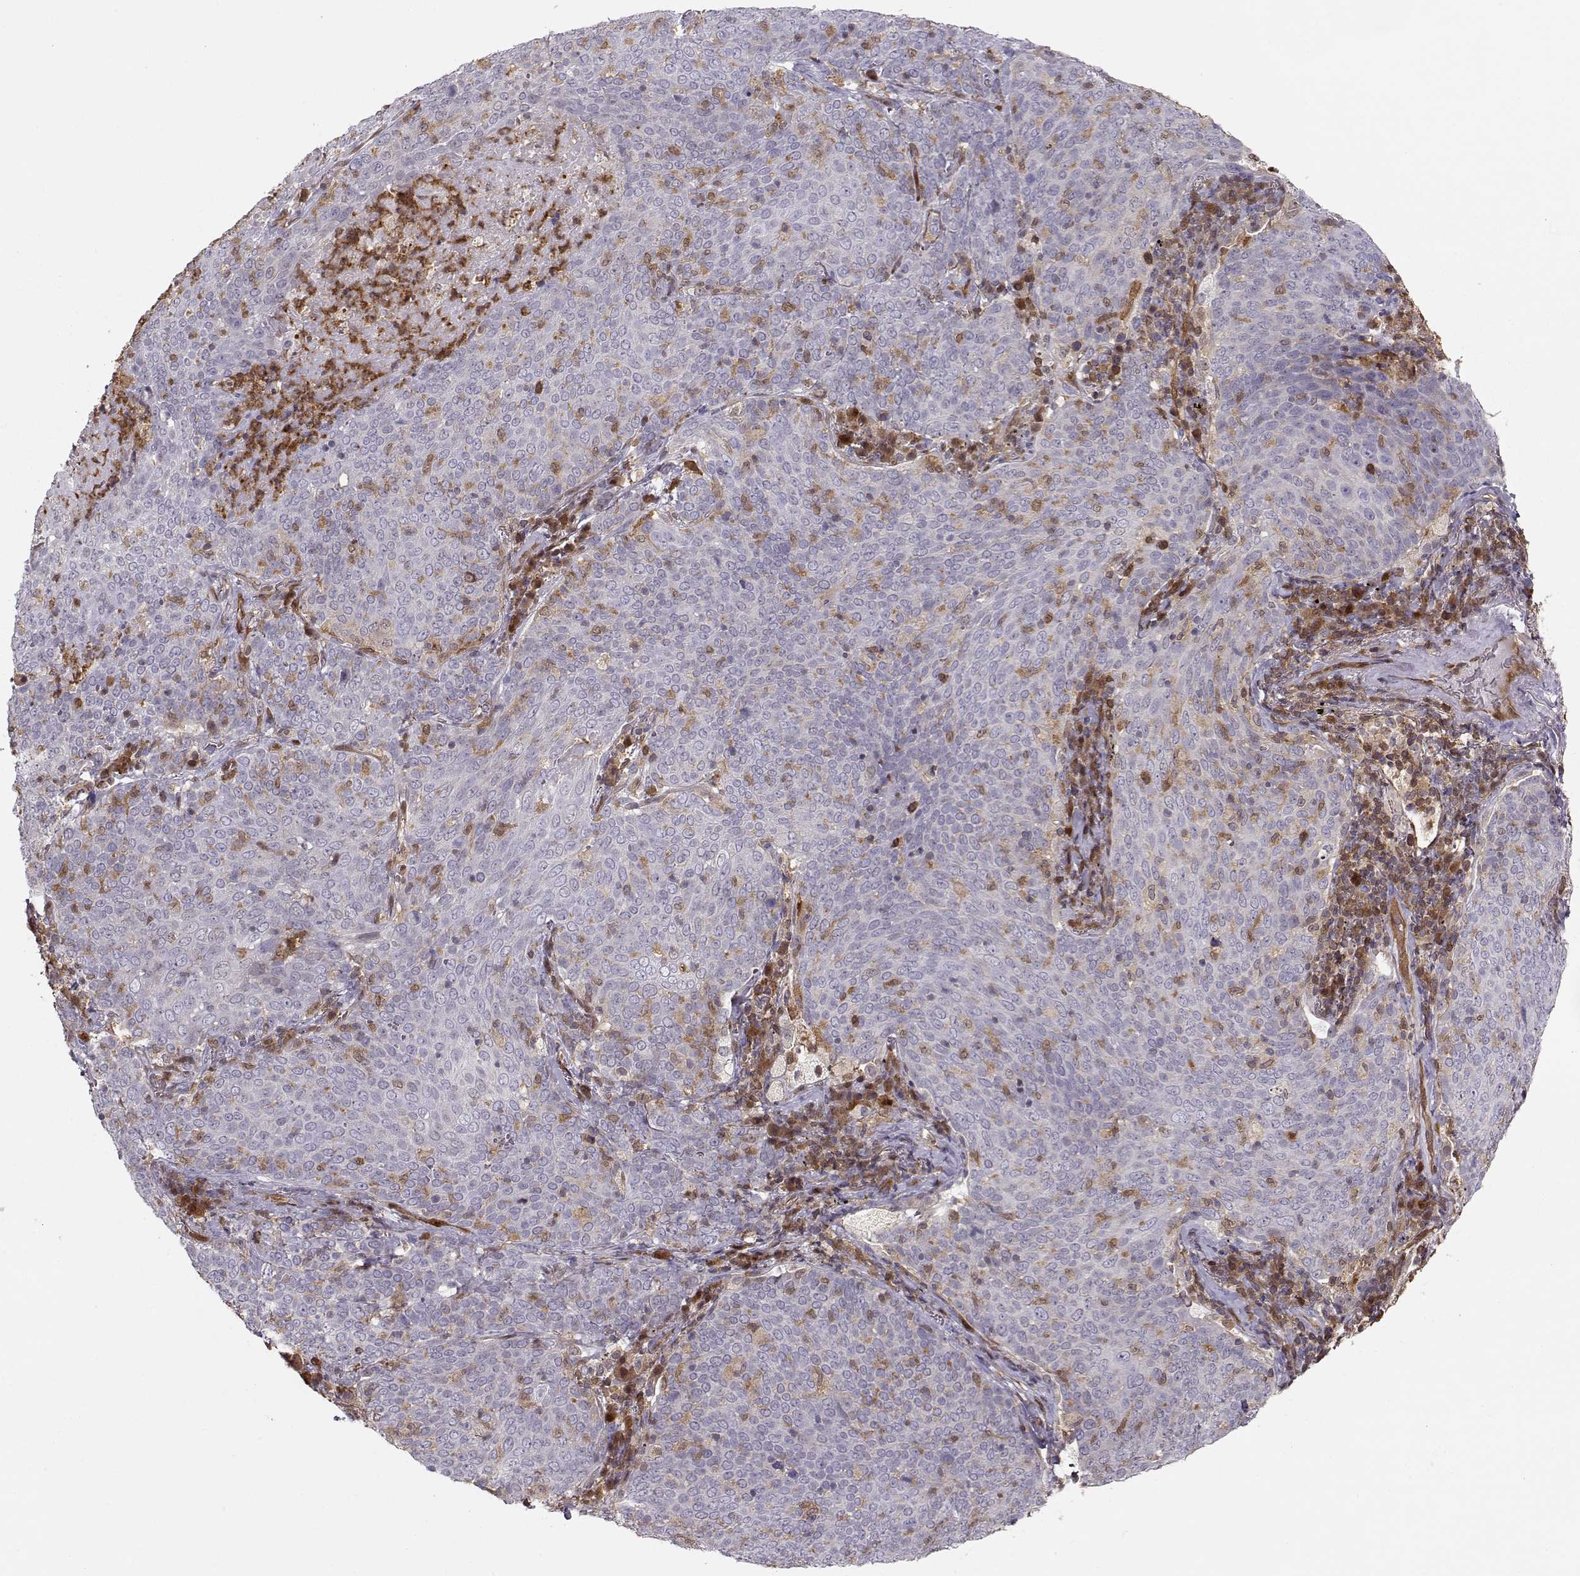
{"staining": {"intensity": "negative", "quantity": "none", "location": "none"}, "tissue": "lung cancer", "cell_type": "Tumor cells", "image_type": "cancer", "snomed": [{"axis": "morphology", "description": "Squamous cell carcinoma, NOS"}, {"axis": "topography", "description": "Lung"}], "caption": "Lung squamous cell carcinoma stained for a protein using IHC demonstrates no expression tumor cells.", "gene": "PNP", "patient": {"sex": "male", "age": 82}}